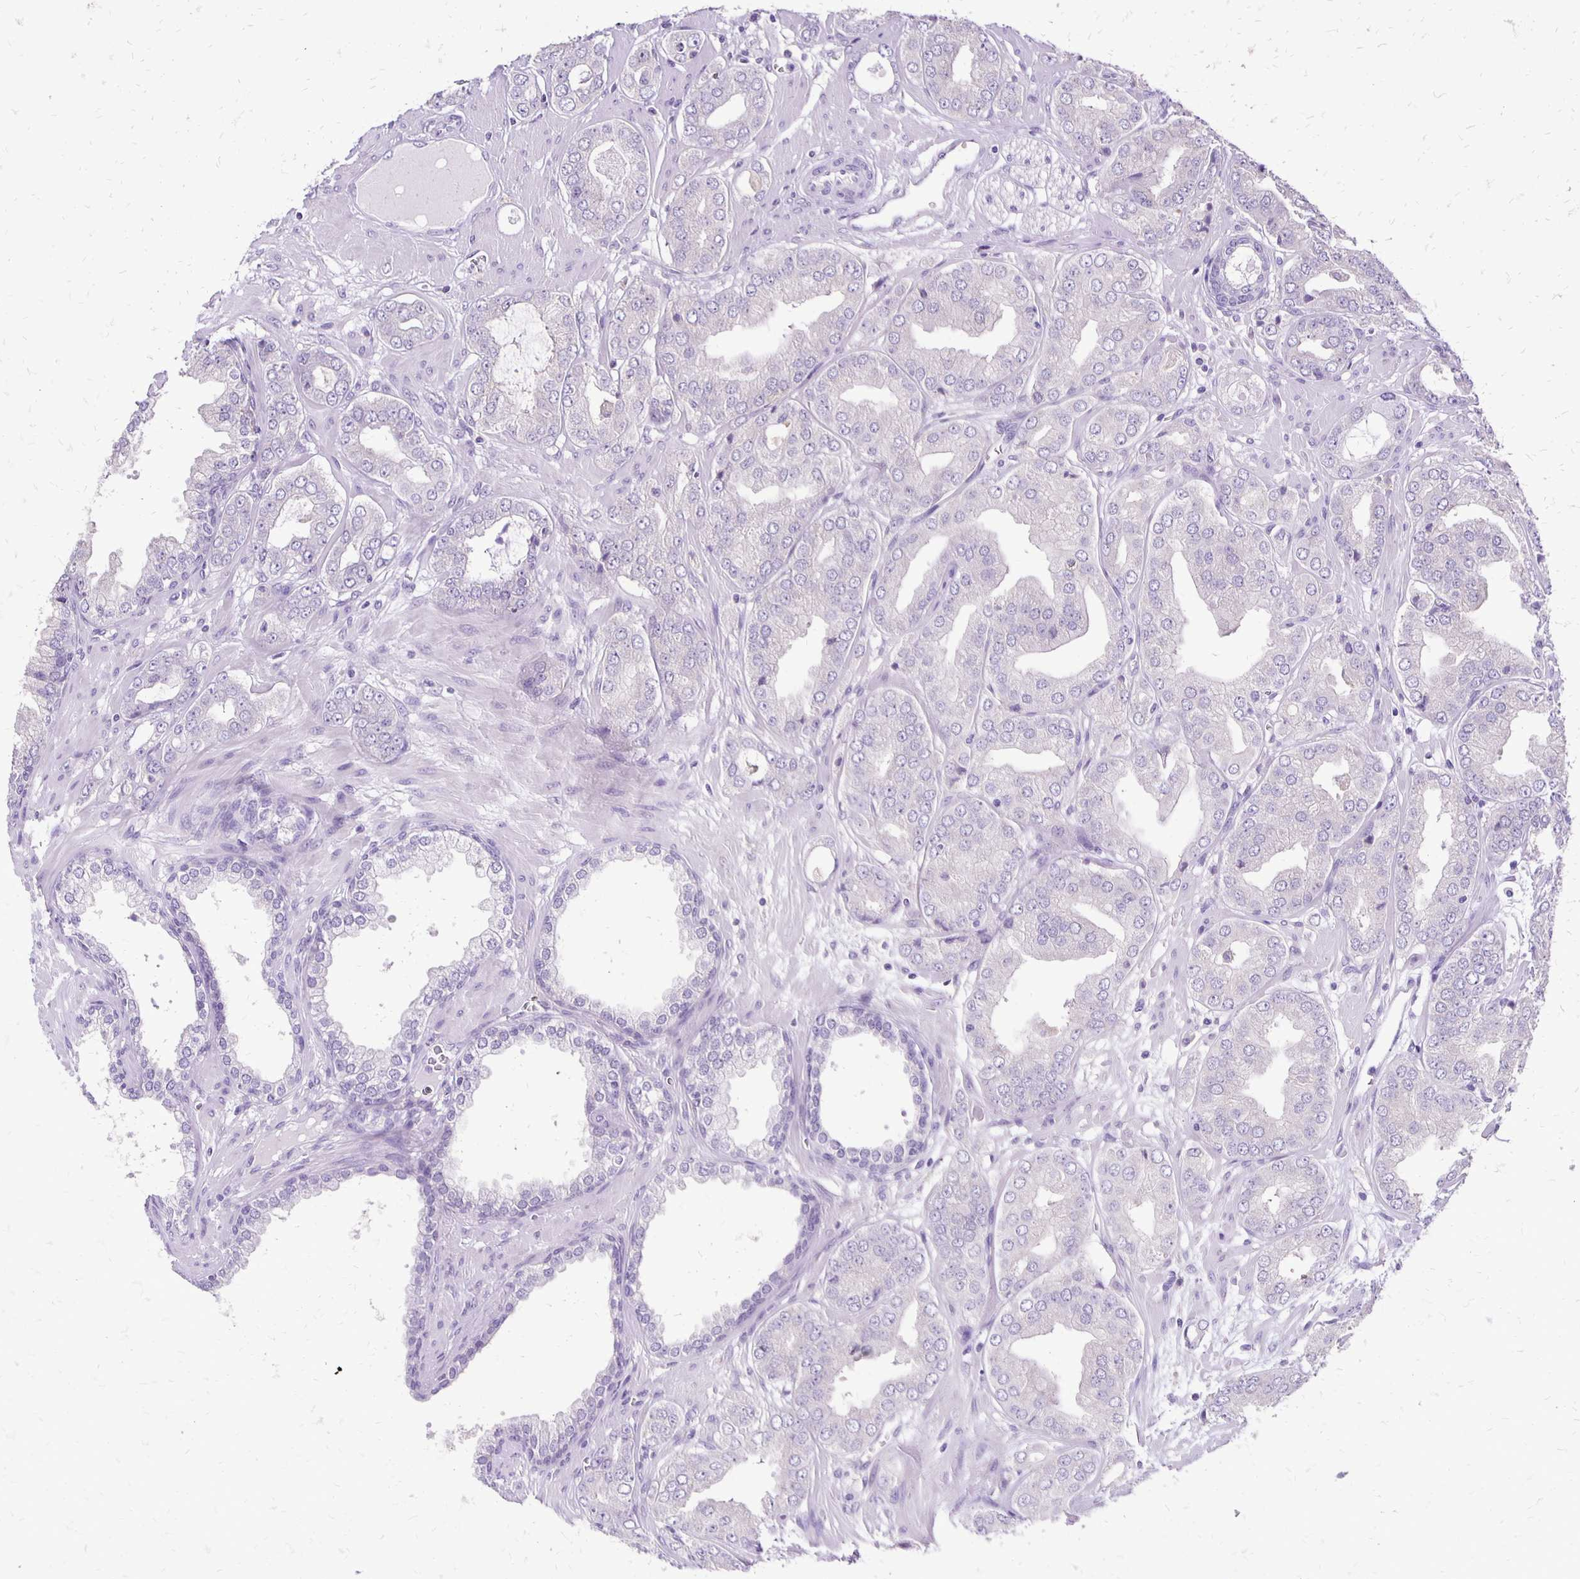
{"staining": {"intensity": "negative", "quantity": "none", "location": "none"}, "tissue": "prostate cancer", "cell_type": "Tumor cells", "image_type": "cancer", "snomed": [{"axis": "morphology", "description": "Adenocarcinoma, Low grade"}, {"axis": "topography", "description": "Prostate"}], "caption": "This is an immunohistochemistry photomicrograph of low-grade adenocarcinoma (prostate). There is no expression in tumor cells.", "gene": "ANKRD45", "patient": {"sex": "male", "age": 60}}